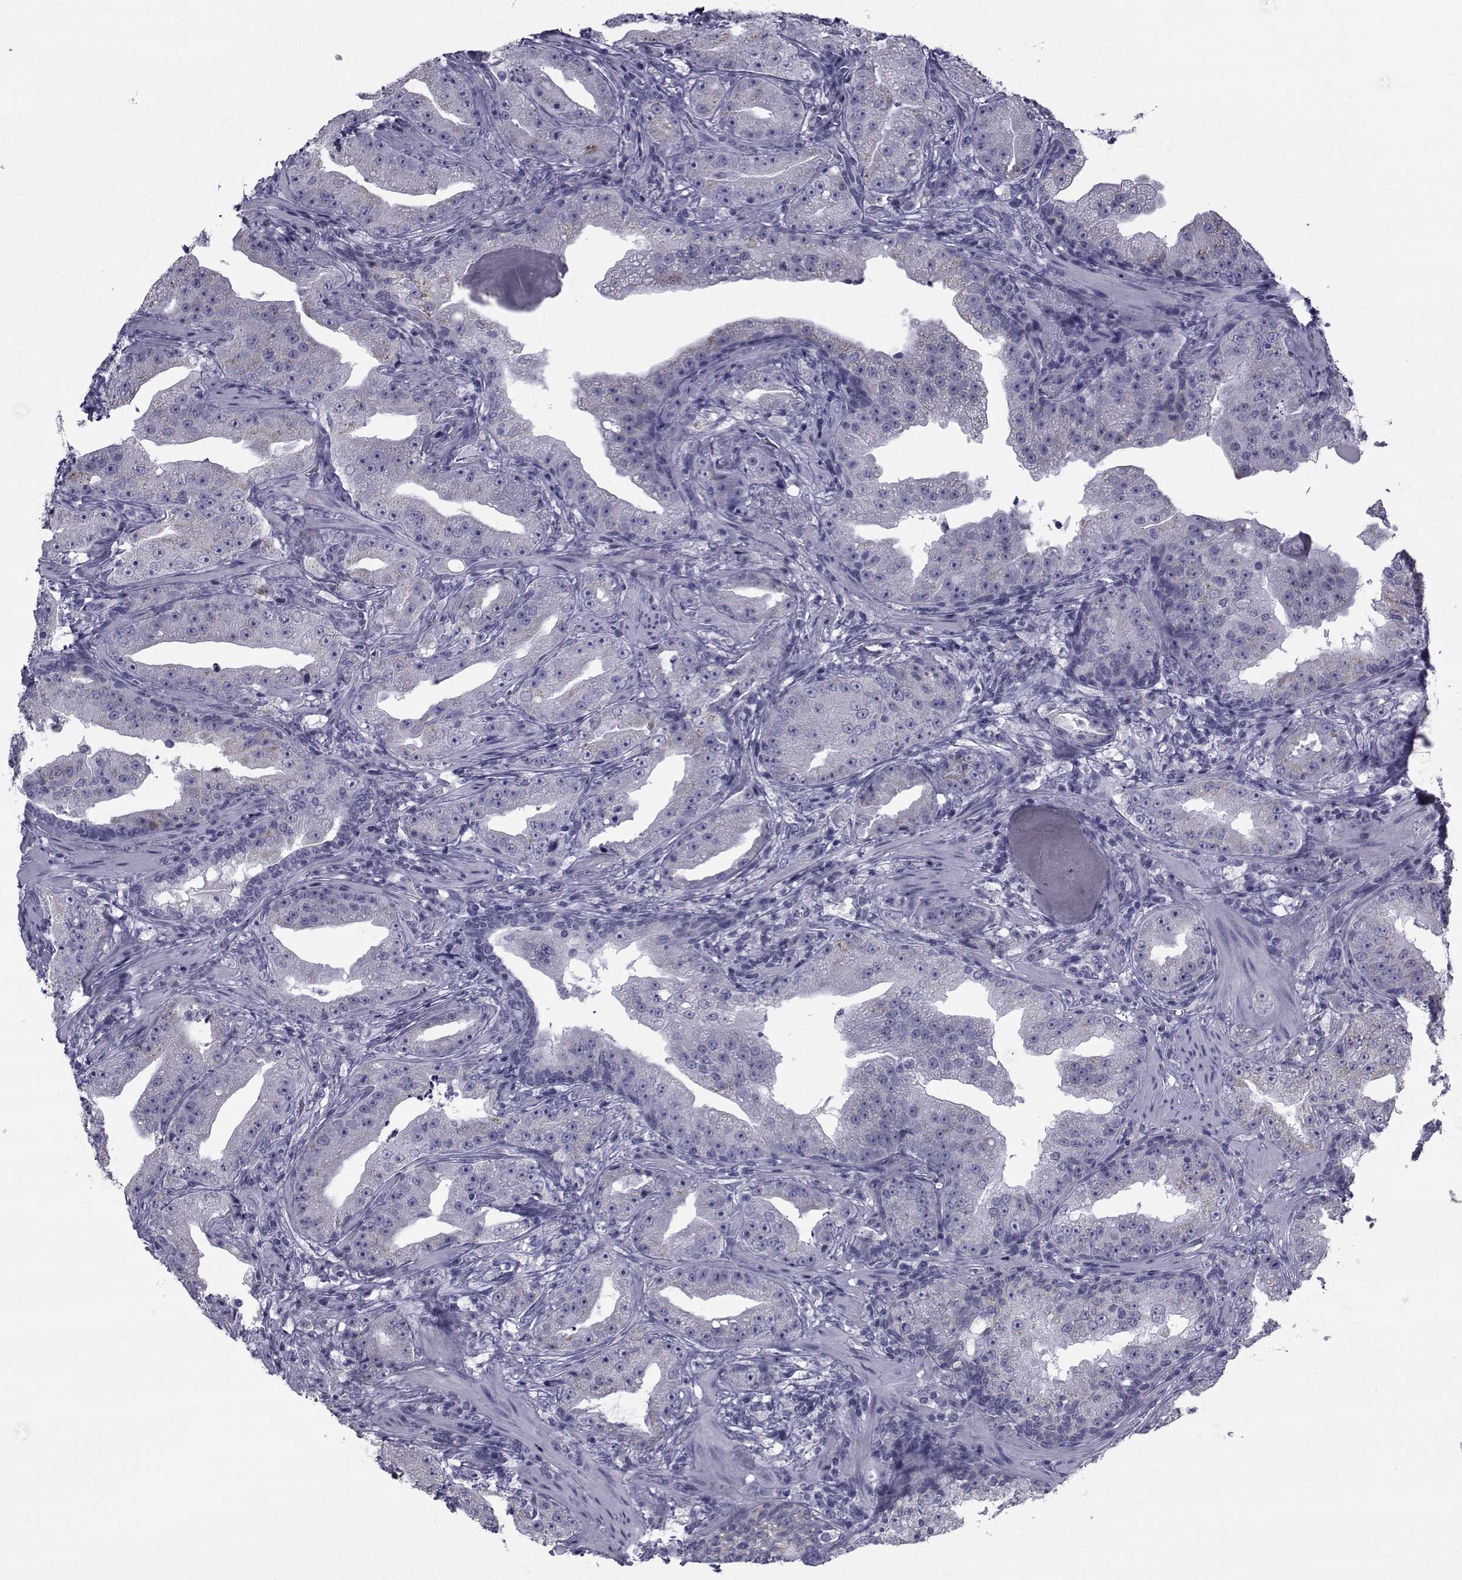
{"staining": {"intensity": "negative", "quantity": "none", "location": "none"}, "tissue": "prostate cancer", "cell_type": "Tumor cells", "image_type": "cancer", "snomed": [{"axis": "morphology", "description": "Adenocarcinoma, Low grade"}, {"axis": "topography", "description": "Prostate"}], "caption": "Tumor cells show no significant protein expression in prostate cancer.", "gene": "FDXR", "patient": {"sex": "male", "age": 62}}